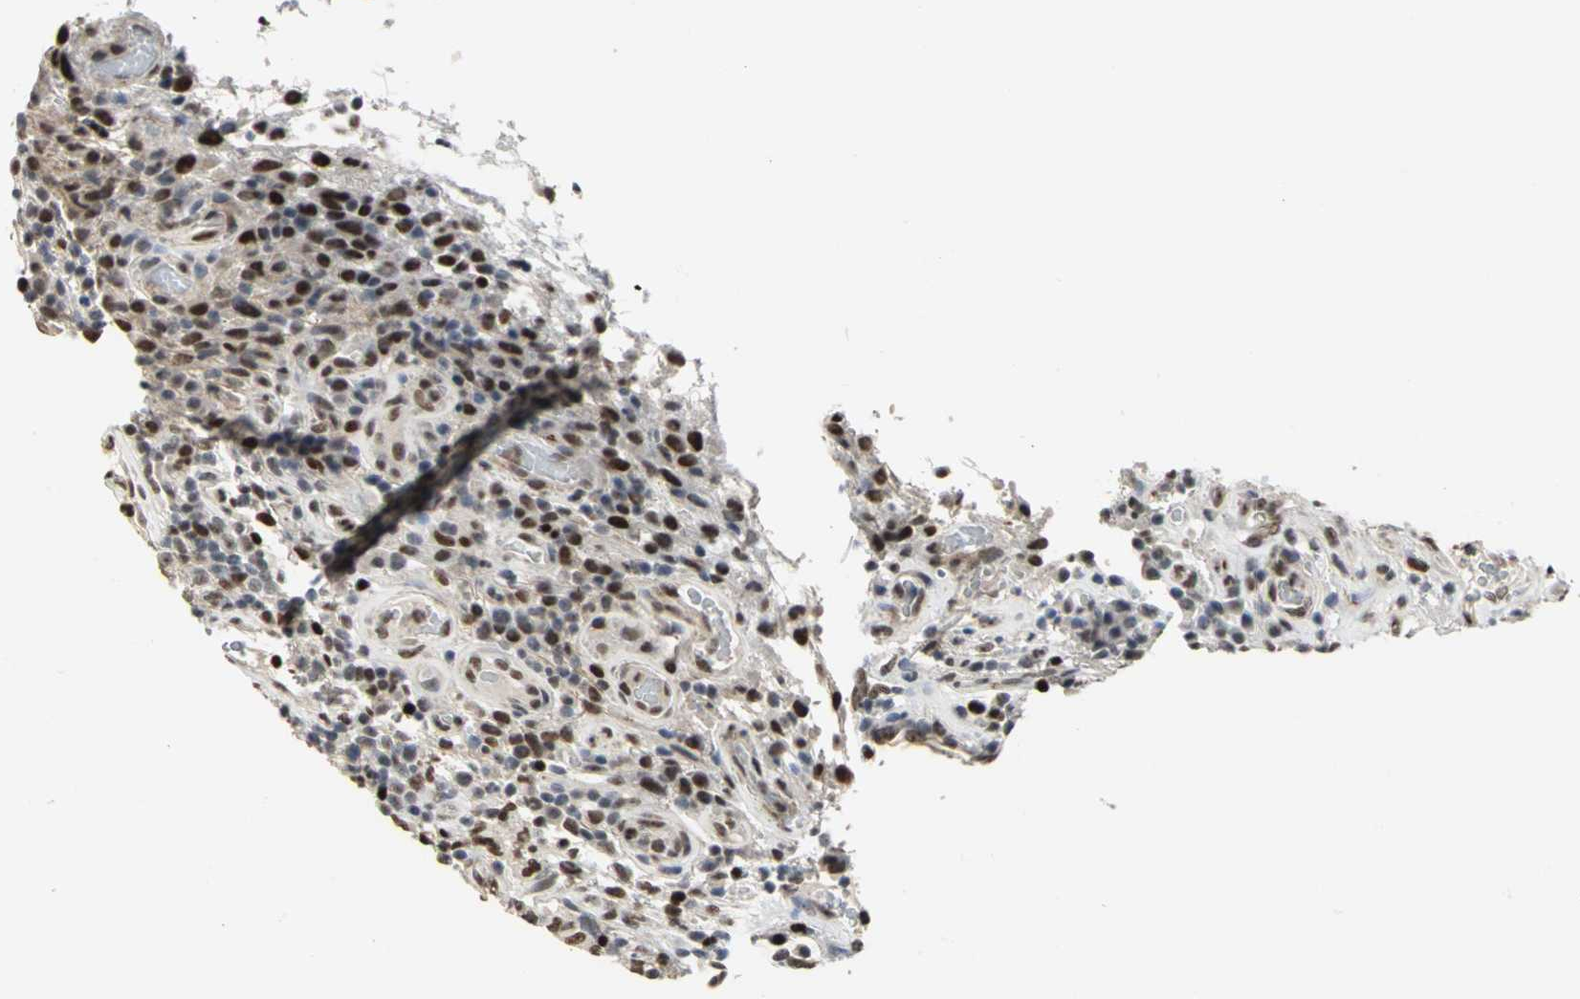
{"staining": {"intensity": "strong", "quantity": ">75%", "location": "nuclear"}, "tissue": "urothelial cancer", "cell_type": "Tumor cells", "image_type": "cancer", "snomed": [{"axis": "morphology", "description": "Urothelial carcinoma, High grade"}, {"axis": "topography", "description": "Urinary bladder"}], "caption": "Urothelial cancer stained for a protein displays strong nuclear positivity in tumor cells. Immunohistochemistry (ihc) stains the protein of interest in brown and the nuclei are stained blue.", "gene": "CCDC88C", "patient": {"sex": "female", "age": 64}}